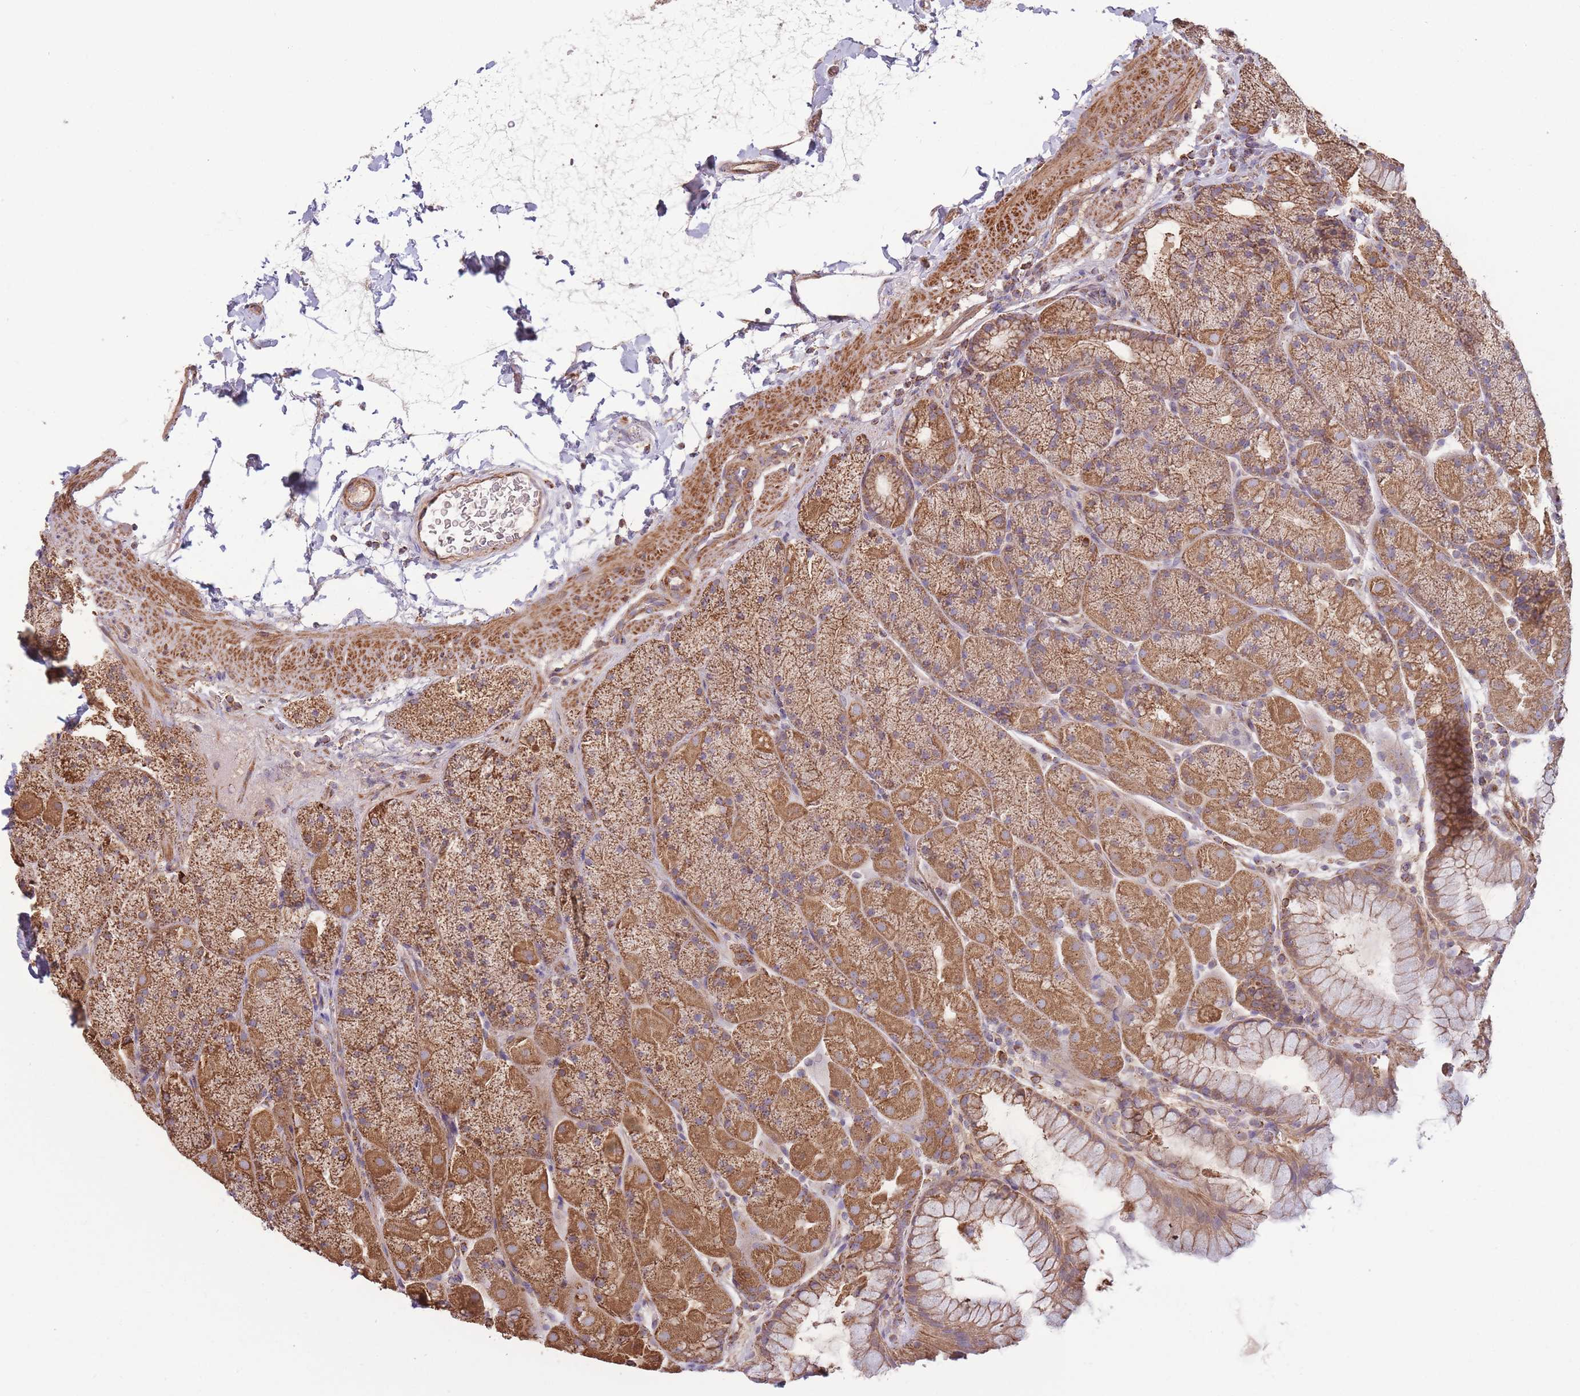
{"staining": {"intensity": "moderate", "quantity": ">75%", "location": "cytoplasmic/membranous"}, "tissue": "stomach", "cell_type": "Glandular cells", "image_type": "normal", "snomed": [{"axis": "morphology", "description": "Normal tissue, NOS"}, {"axis": "topography", "description": "Stomach, upper"}, {"axis": "topography", "description": "Stomach, lower"}], "caption": "An image of stomach stained for a protein demonstrates moderate cytoplasmic/membranous brown staining in glandular cells.", "gene": "KIF16B", "patient": {"sex": "male", "age": 67}}